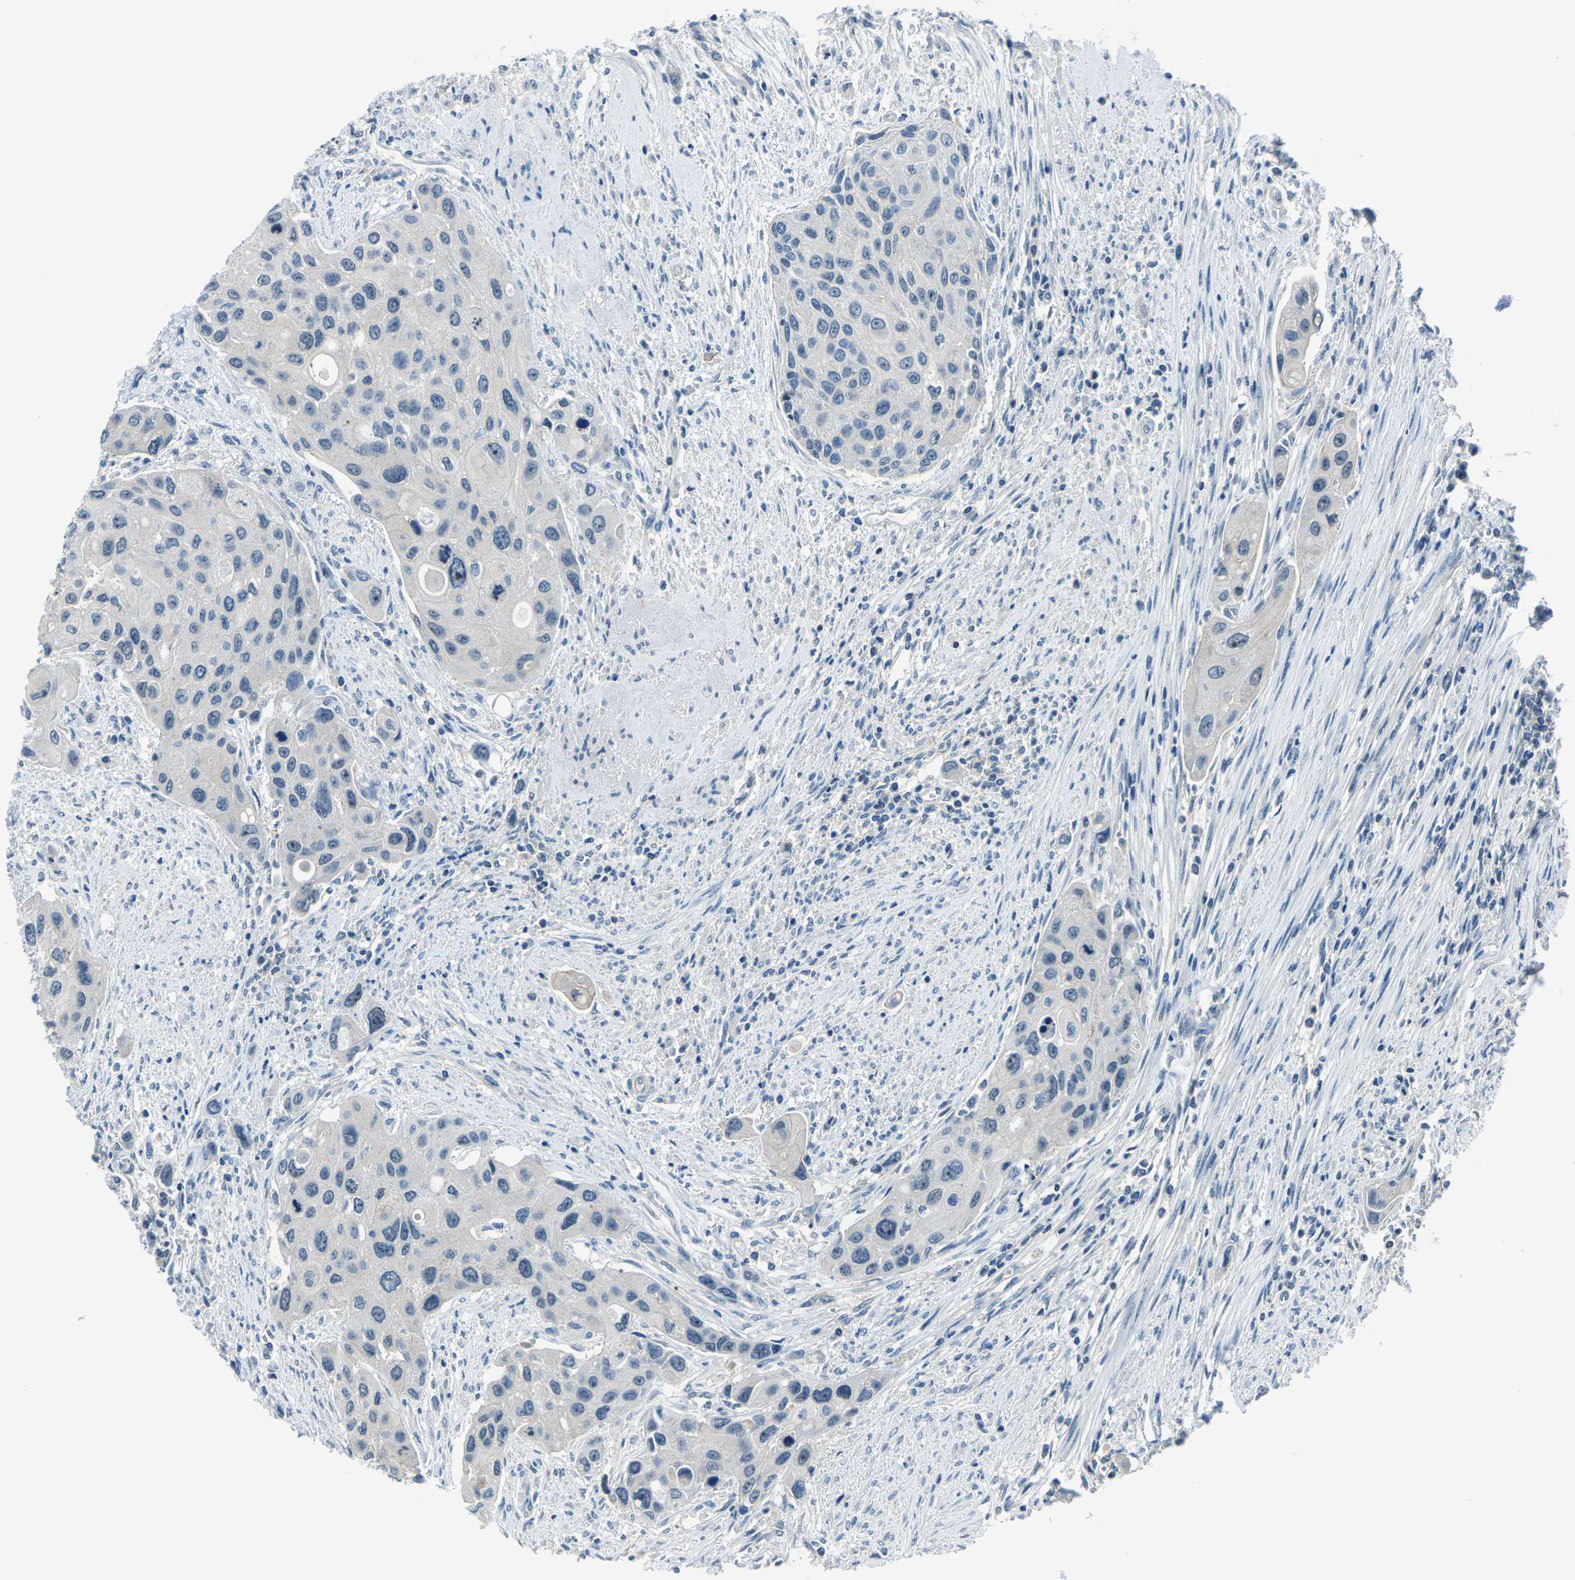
{"staining": {"intensity": "negative", "quantity": "none", "location": "none"}, "tissue": "urothelial cancer", "cell_type": "Tumor cells", "image_type": "cancer", "snomed": [{"axis": "morphology", "description": "Urothelial carcinoma, High grade"}, {"axis": "topography", "description": "Urinary bladder"}], "caption": "Tumor cells are negative for protein expression in human urothelial carcinoma (high-grade).", "gene": "RRP1", "patient": {"sex": "female", "age": 56}}